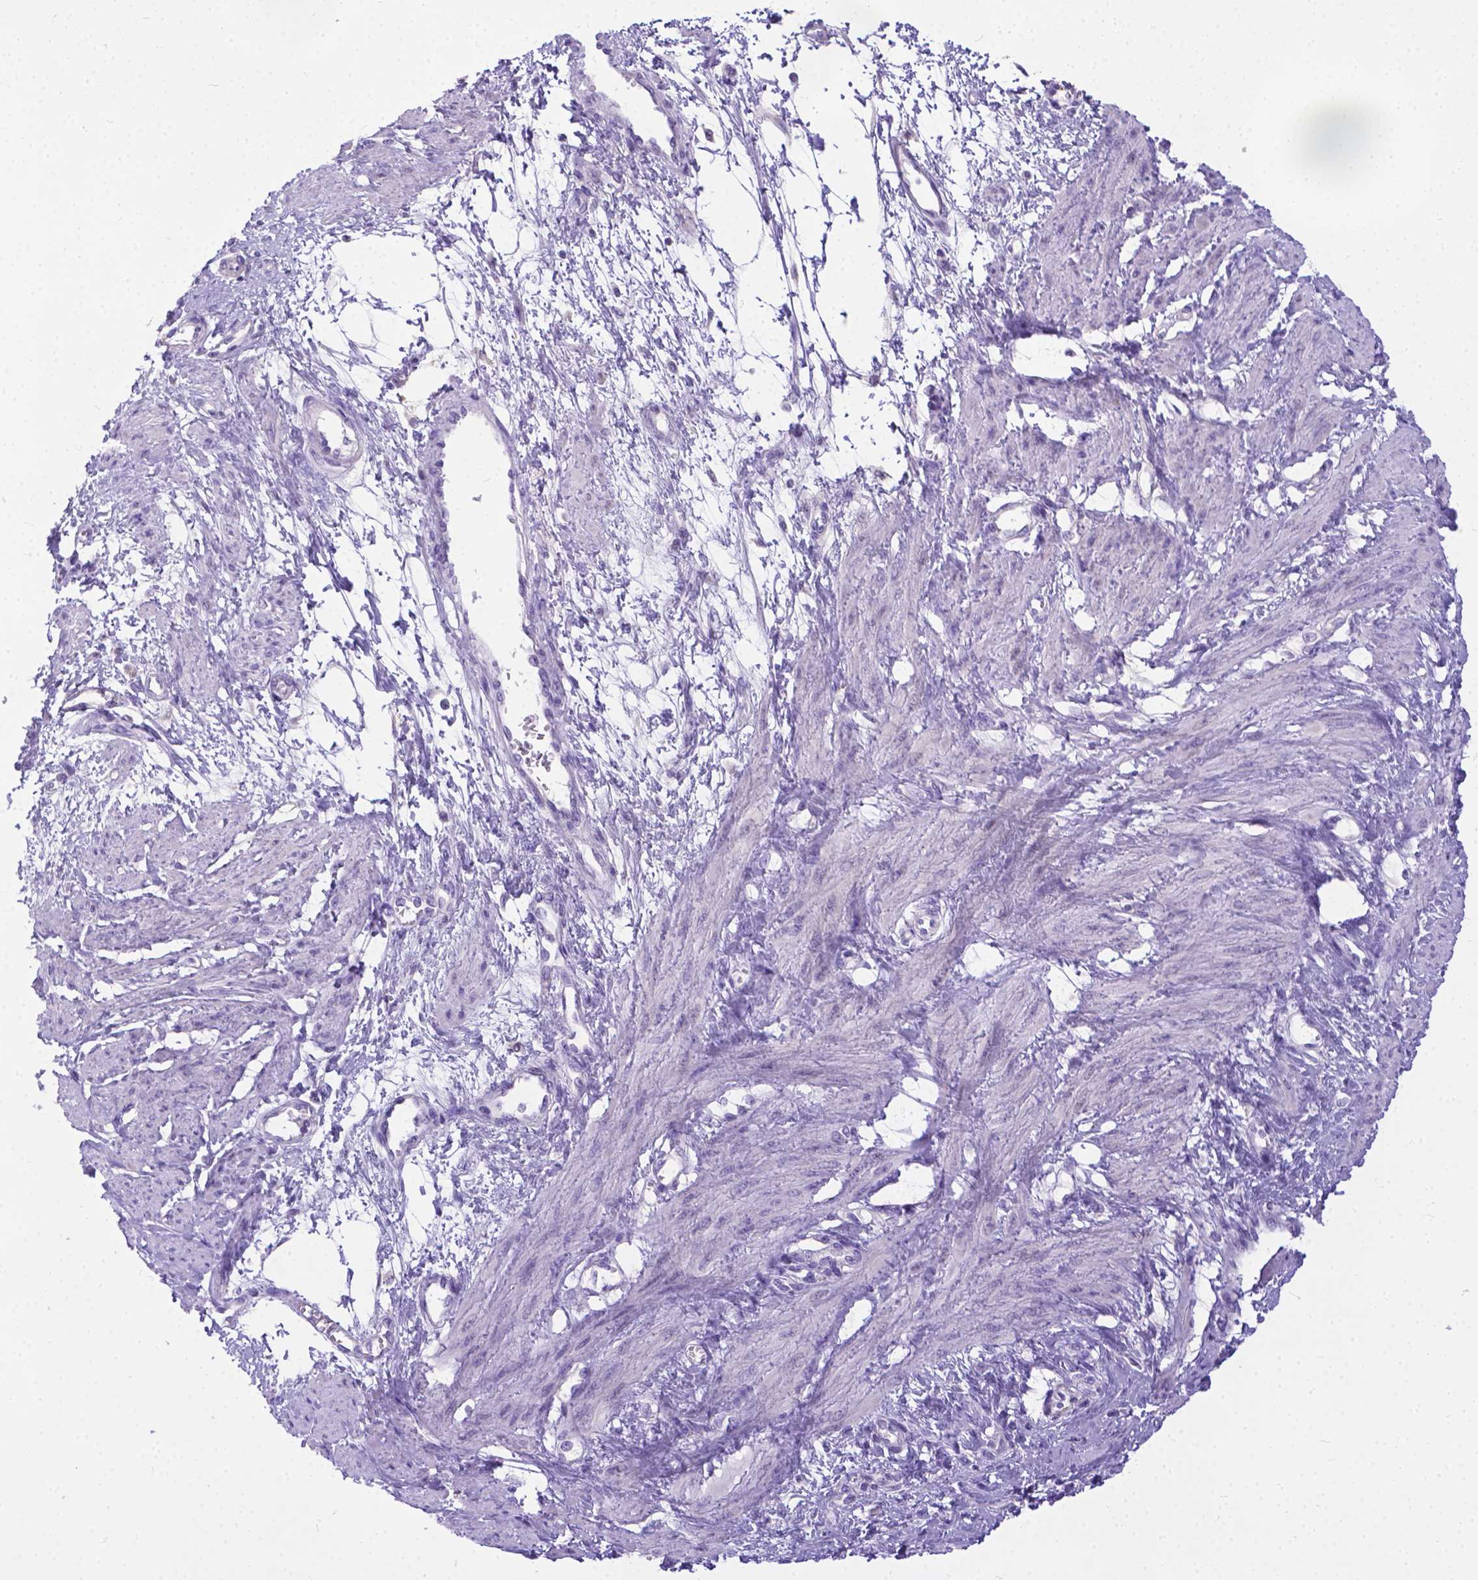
{"staining": {"intensity": "negative", "quantity": "none", "location": "none"}, "tissue": "smooth muscle", "cell_type": "Smooth muscle cells", "image_type": "normal", "snomed": [{"axis": "morphology", "description": "Normal tissue, NOS"}, {"axis": "topography", "description": "Smooth muscle"}, {"axis": "topography", "description": "Uterus"}], "caption": "IHC of unremarkable smooth muscle exhibits no expression in smooth muscle cells.", "gene": "TTLL6", "patient": {"sex": "female", "age": 39}}